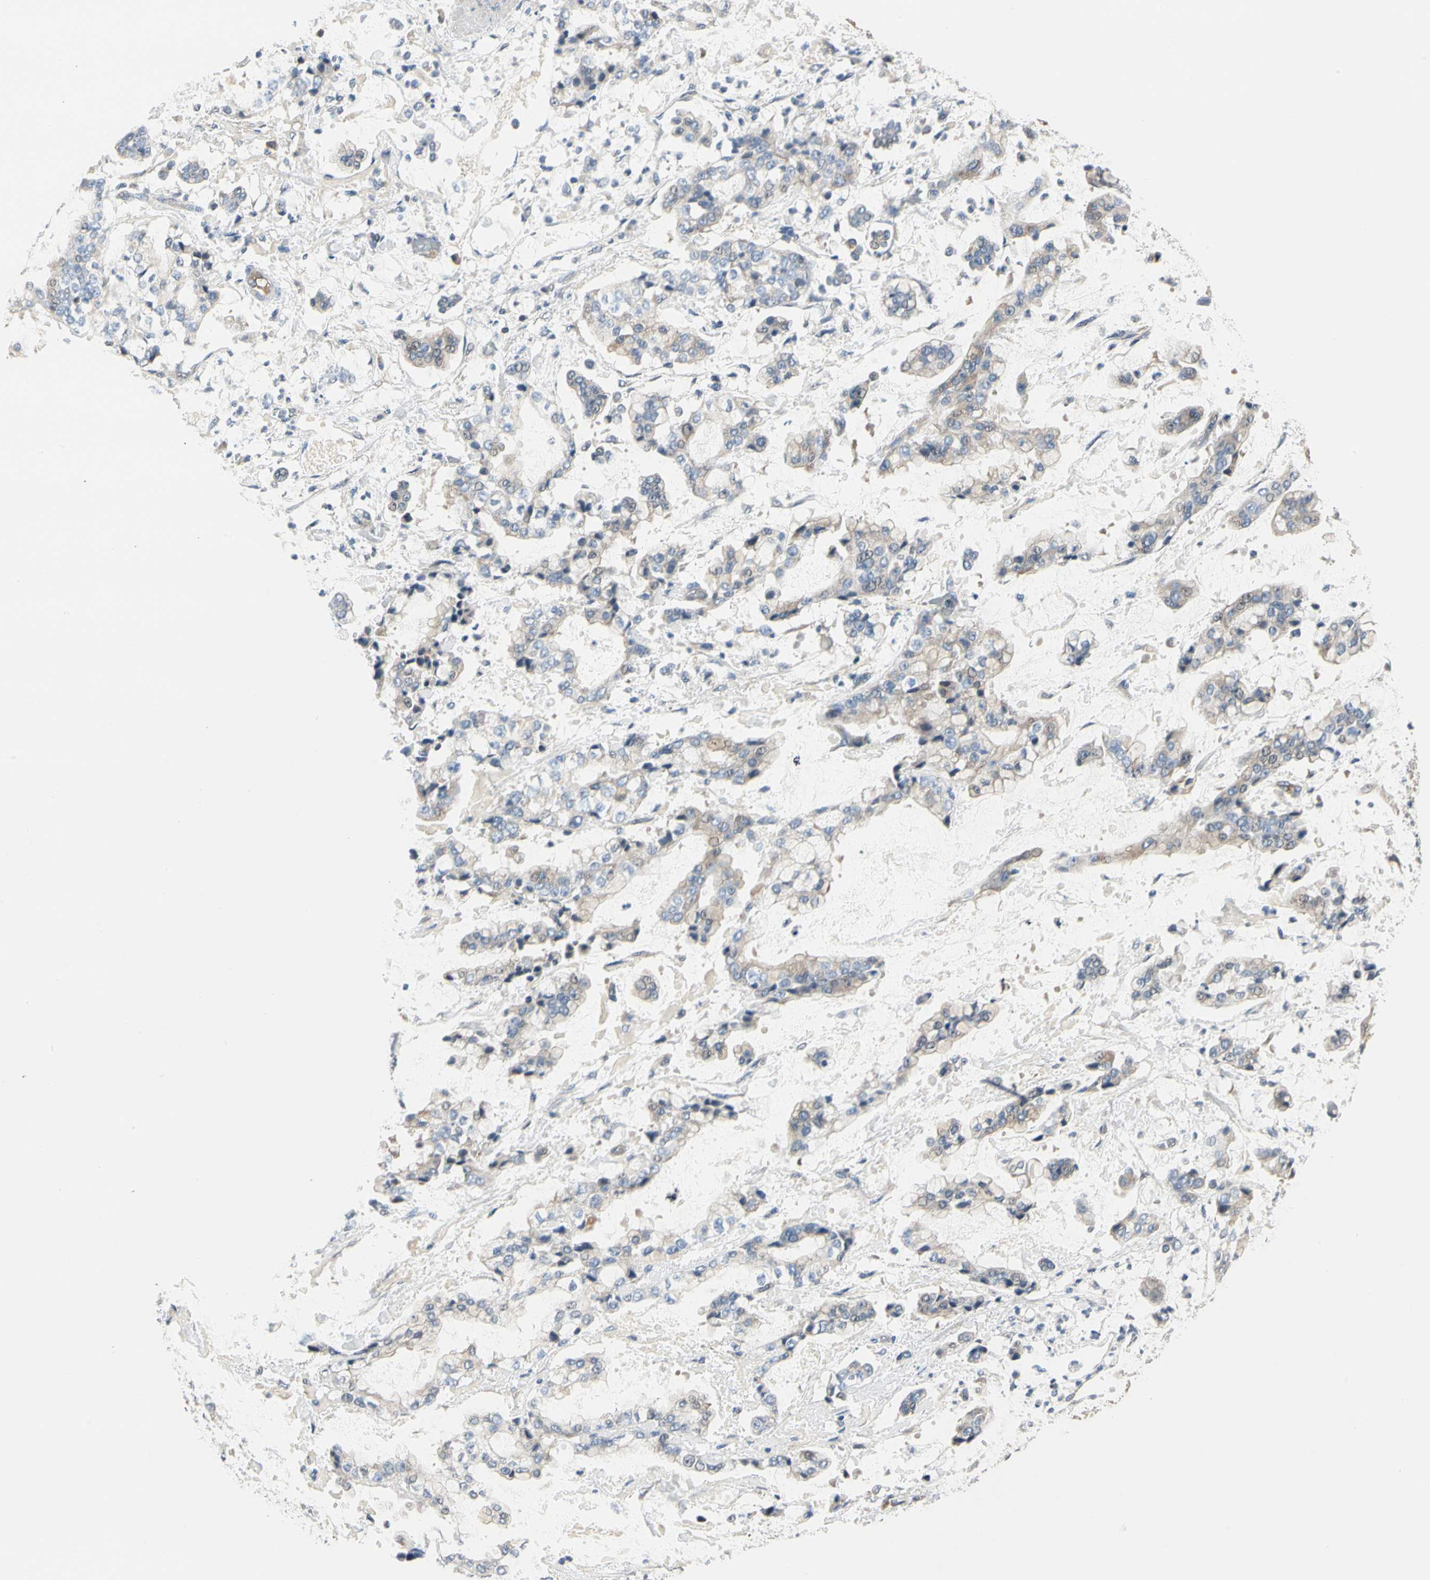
{"staining": {"intensity": "weak", "quantity": "<25%", "location": "cytoplasmic/membranous"}, "tissue": "stomach cancer", "cell_type": "Tumor cells", "image_type": "cancer", "snomed": [{"axis": "morphology", "description": "Normal tissue, NOS"}, {"axis": "morphology", "description": "Adenocarcinoma, NOS"}, {"axis": "topography", "description": "Stomach, upper"}, {"axis": "topography", "description": "Stomach"}], "caption": "Histopathology image shows no significant protein staining in tumor cells of stomach cancer (adenocarcinoma).", "gene": "GPR153", "patient": {"sex": "male", "age": 76}}